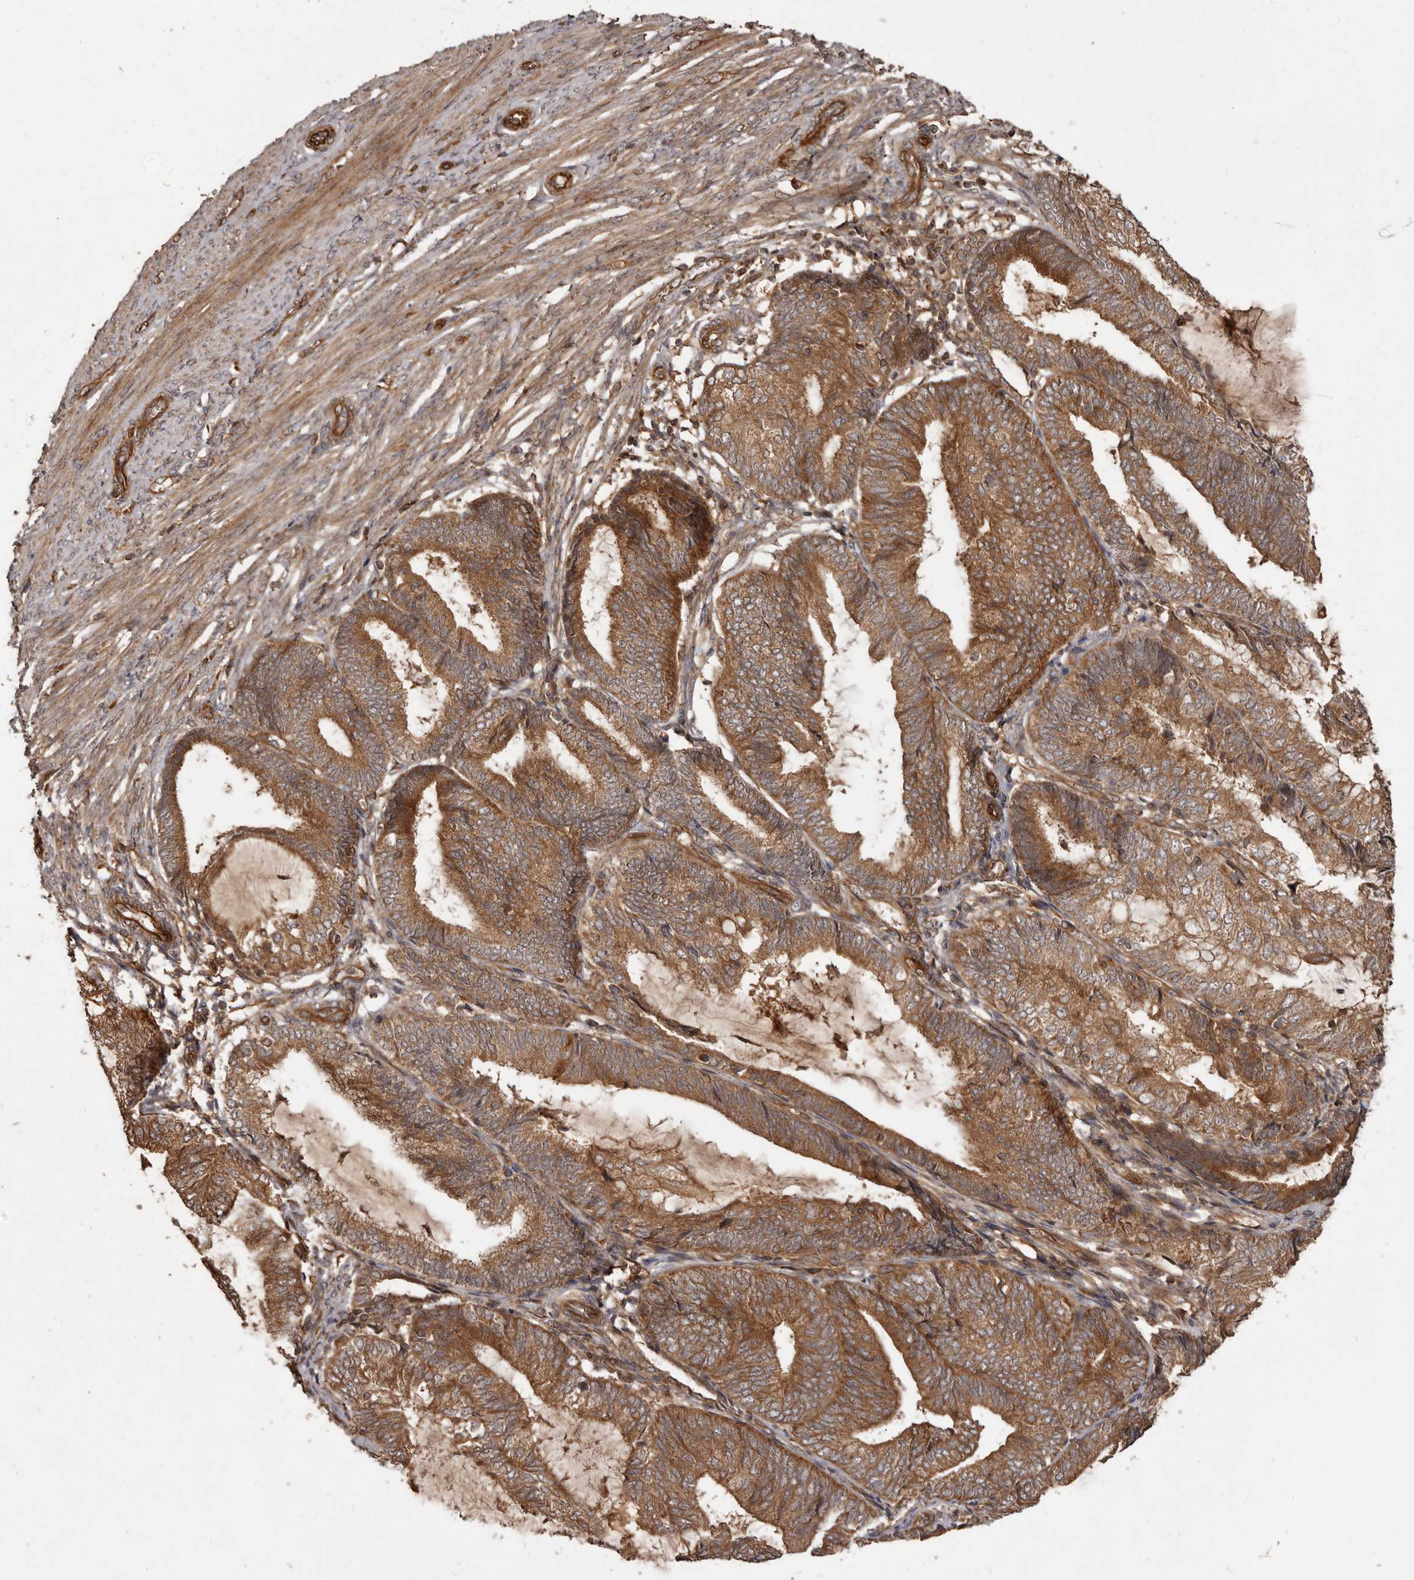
{"staining": {"intensity": "moderate", "quantity": ">75%", "location": "cytoplasmic/membranous"}, "tissue": "endometrial cancer", "cell_type": "Tumor cells", "image_type": "cancer", "snomed": [{"axis": "morphology", "description": "Adenocarcinoma, NOS"}, {"axis": "topography", "description": "Endometrium"}], "caption": "Protein staining displays moderate cytoplasmic/membranous expression in approximately >75% of tumor cells in endometrial adenocarcinoma. The protein is shown in brown color, while the nuclei are stained blue.", "gene": "STK36", "patient": {"sex": "female", "age": 81}}